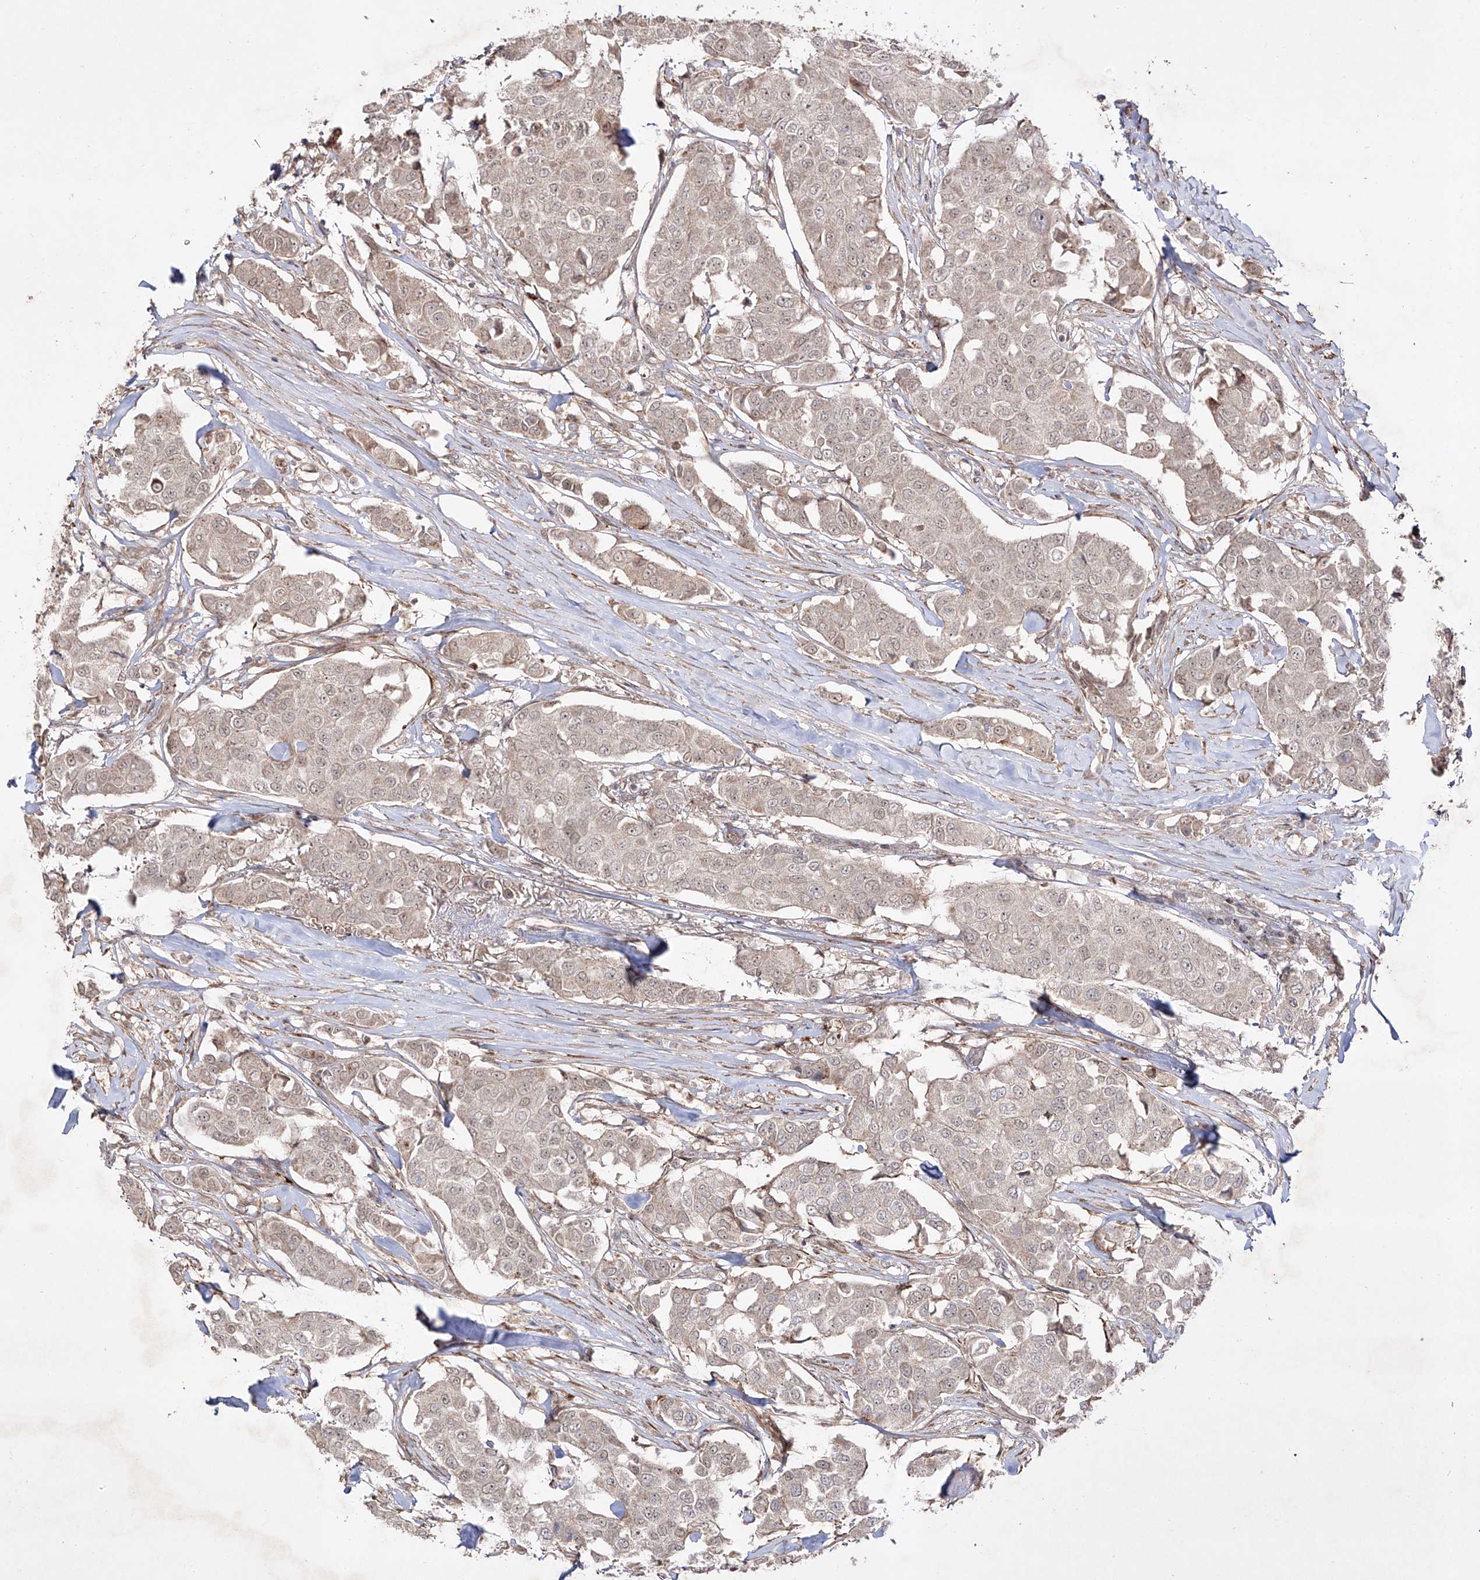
{"staining": {"intensity": "weak", "quantity": "<25%", "location": "cytoplasmic/membranous"}, "tissue": "breast cancer", "cell_type": "Tumor cells", "image_type": "cancer", "snomed": [{"axis": "morphology", "description": "Duct carcinoma"}, {"axis": "topography", "description": "Breast"}], "caption": "Tumor cells are negative for protein expression in human invasive ductal carcinoma (breast). (Brightfield microscopy of DAB IHC at high magnification).", "gene": "KDM1B", "patient": {"sex": "female", "age": 80}}